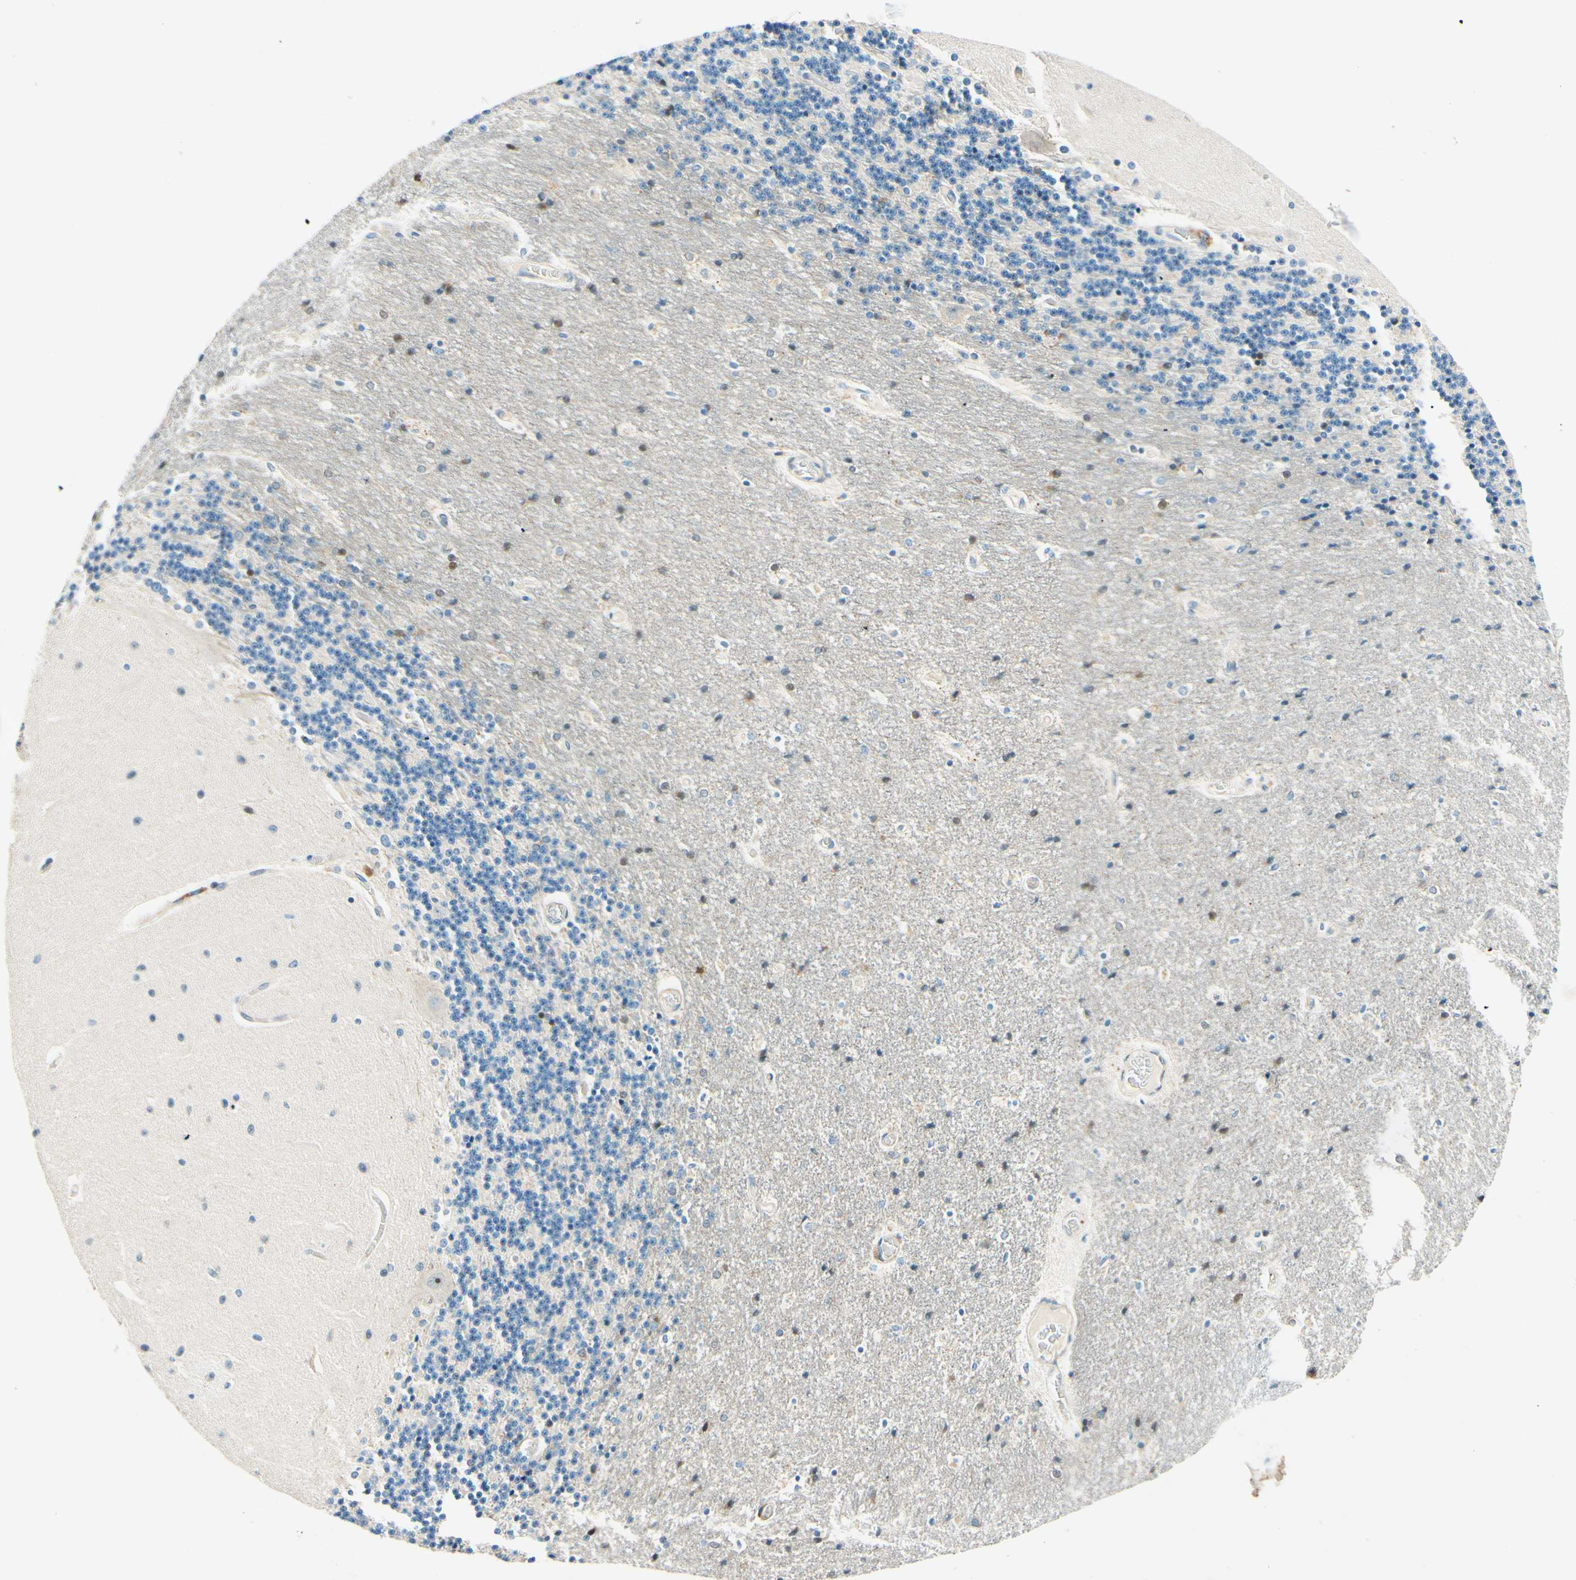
{"staining": {"intensity": "negative", "quantity": "none", "location": "none"}, "tissue": "cerebellum", "cell_type": "Cells in granular layer", "image_type": "normal", "snomed": [{"axis": "morphology", "description": "Normal tissue, NOS"}, {"axis": "topography", "description": "Cerebellum"}], "caption": "This is an immunohistochemistry (IHC) micrograph of normal cerebellum. There is no staining in cells in granular layer.", "gene": "TAOK2", "patient": {"sex": "female", "age": 54}}